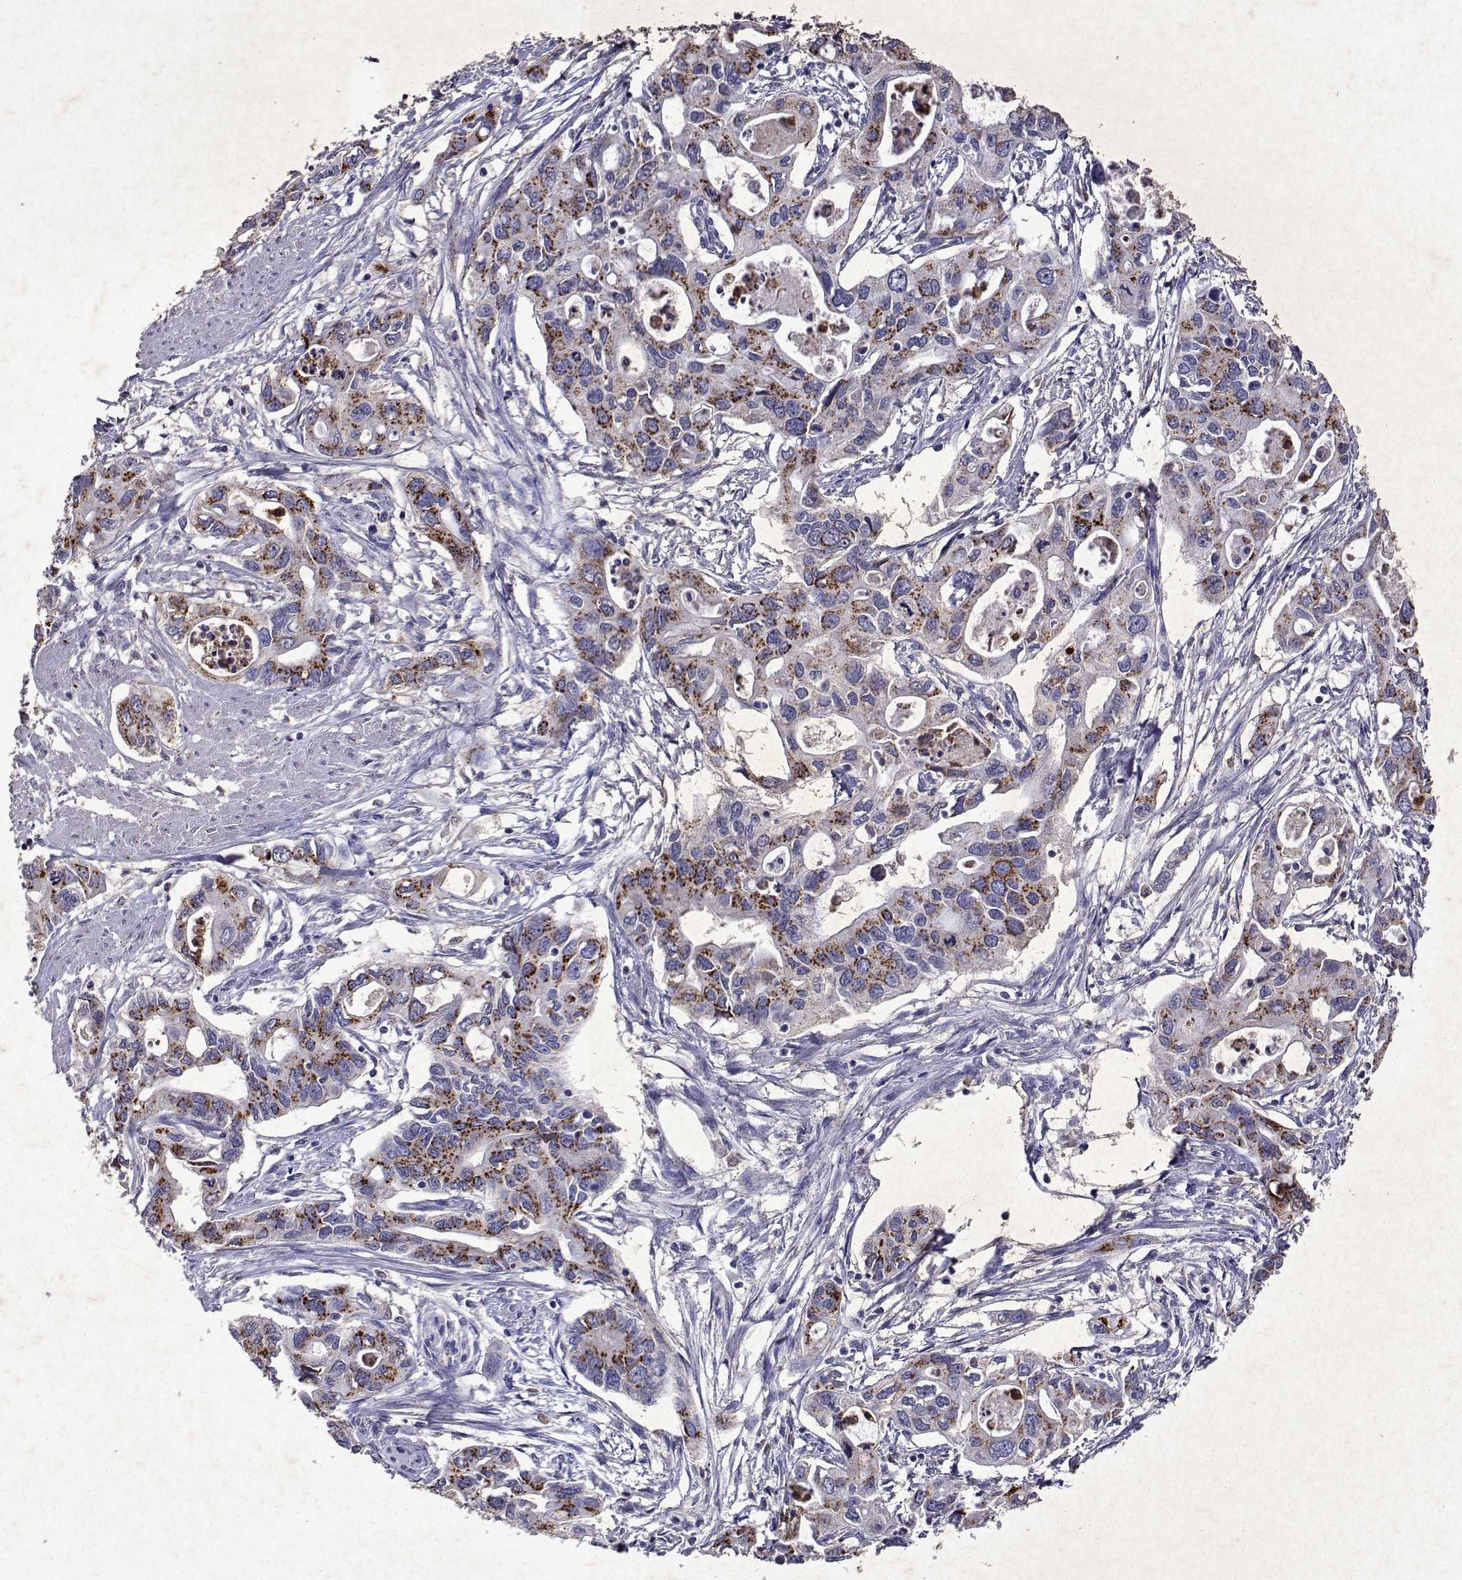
{"staining": {"intensity": "strong", "quantity": ">75%", "location": "cytoplasmic/membranous"}, "tissue": "pancreatic cancer", "cell_type": "Tumor cells", "image_type": "cancer", "snomed": [{"axis": "morphology", "description": "Adenocarcinoma, NOS"}, {"axis": "topography", "description": "Pancreas"}], "caption": "Strong cytoplasmic/membranous staining is appreciated in approximately >75% of tumor cells in pancreatic cancer.", "gene": "DUSP28", "patient": {"sex": "male", "age": 60}}